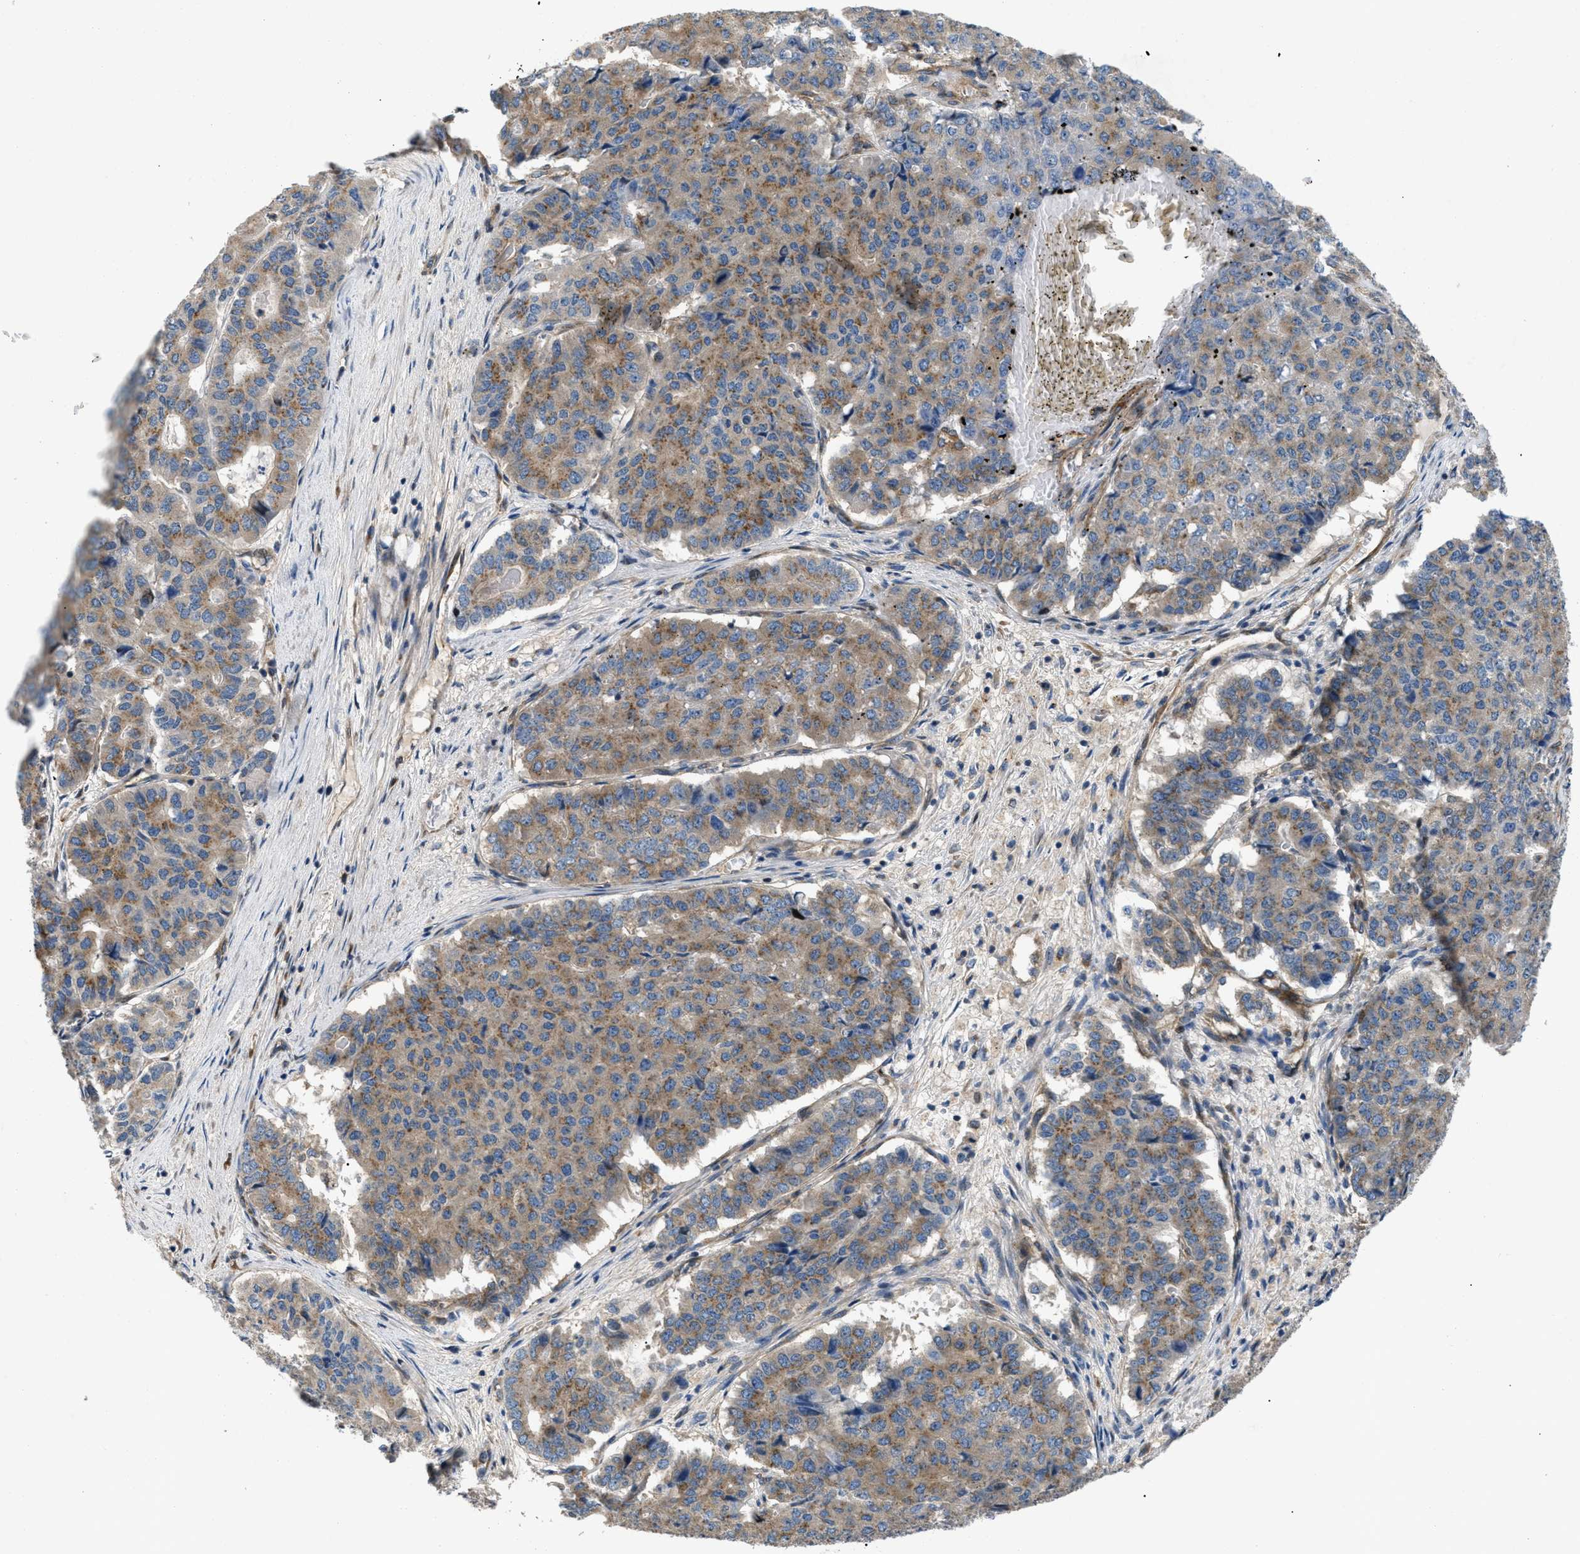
{"staining": {"intensity": "weak", "quantity": ">75%", "location": "cytoplasmic/membranous"}, "tissue": "pancreatic cancer", "cell_type": "Tumor cells", "image_type": "cancer", "snomed": [{"axis": "morphology", "description": "Adenocarcinoma, NOS"}, {"axis": "topography", "description": "Pancreas"}], "caption": "Human pancreatic cancer stained with a protein marker exhibits weak staining in tumor cells.", "gene": "LYSMD3", "patient": {"sex": "male", "age": 50}}